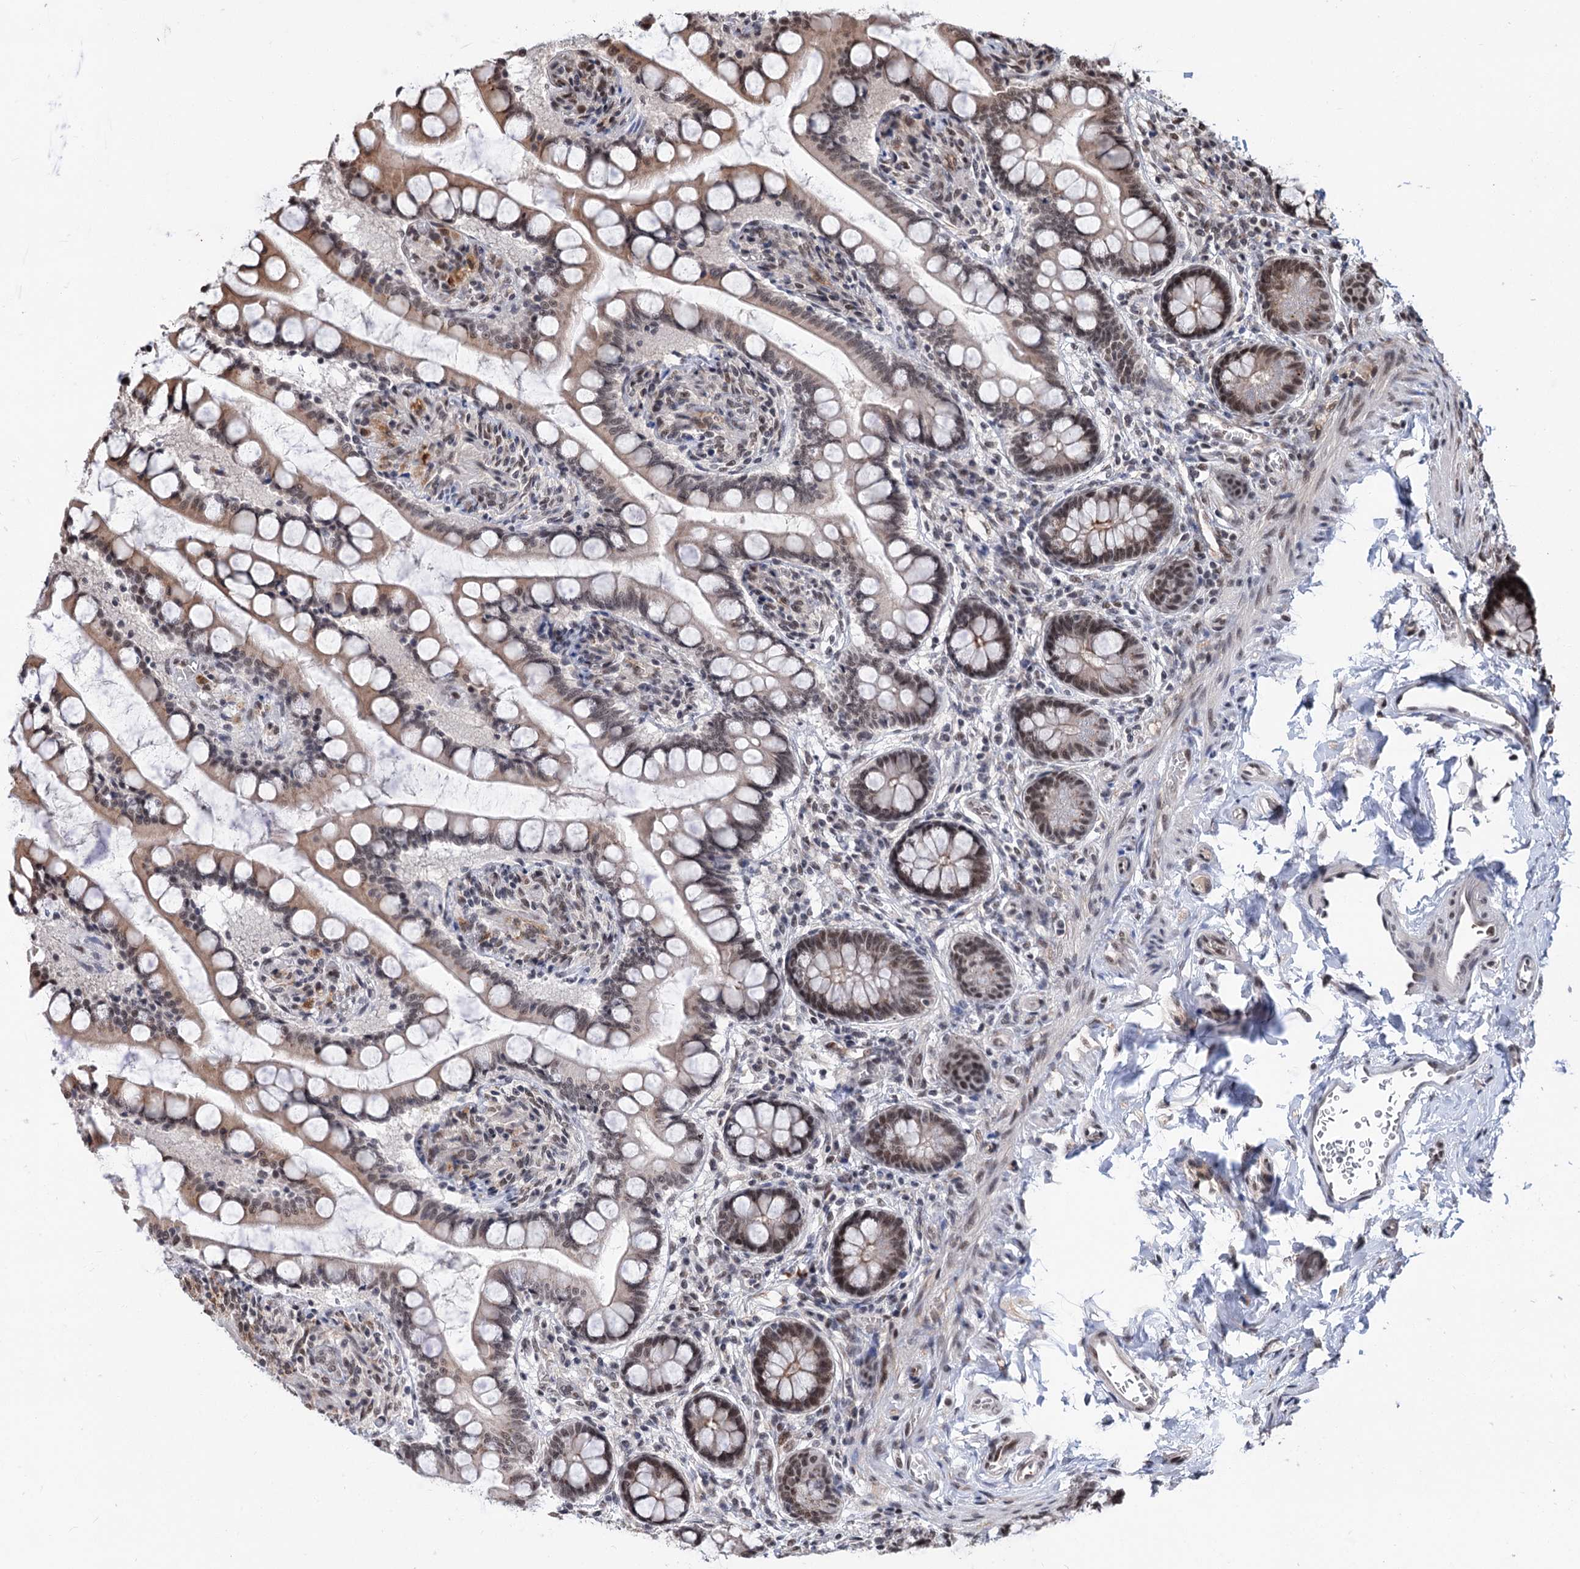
{"staining": {"intensity": "moderate", "quantity": ">75%", "location": "cytoplasmic/membranous,nuclear"}, "tissue": "small intestine", "cell_type": "Glandular cells", "image_type": "normal", "snomed": [{"axis": "morphology", "description": "Normal tissue, NOS"}, {"axis": "topography", "description": "Small intestine"}], "caption": "Immunohistochemical staining of benign human small intestine exhibits moderate cytoplasmic/membranous,nuclear protein positivity in approximately >75% of glandular cells.", "gene": "MAML1", "patient": {"sex": "male", "age": 52}}